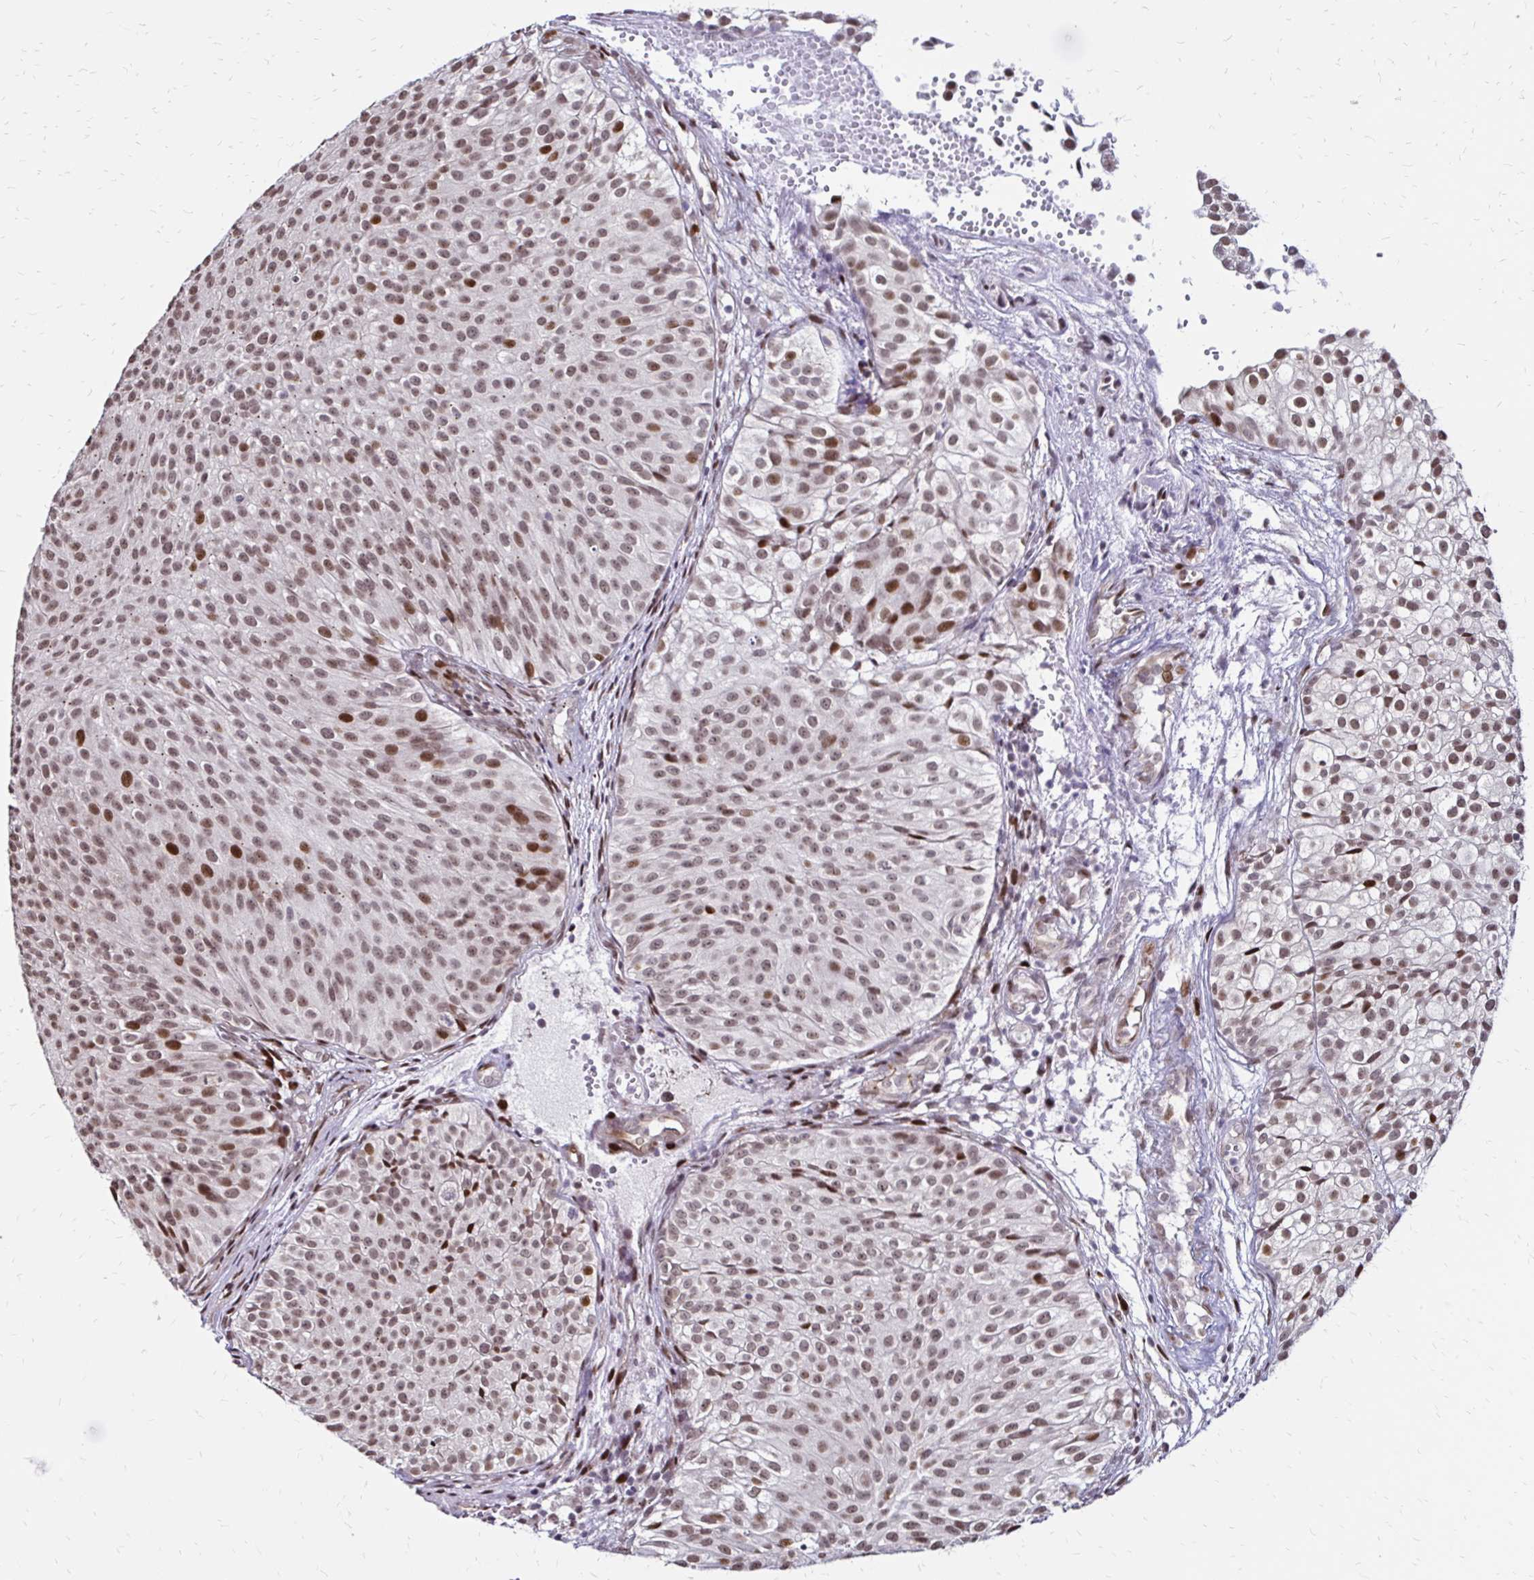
{"staining": {"intensity": "moderate", "quantity": ">75%", "location": "nuclear"}, "tissue": "urothelial cancer", "cell_type": "Tumor cells", "image_type": "cancer", "snomed": [{"axis": "morphology", "description": "Urothelial carcinoma, Low grade"}, {"axis": "topography", "description": "Urinary bladder"}], "caption": "Immunohistochemistry (IHC) of human urothelial cancer exhibits medium levels of moderate nuclear positivity in approximately >75% of tumor cells.", "gene": "TOB1", "patient": {"sex": "male", "age": 70}}